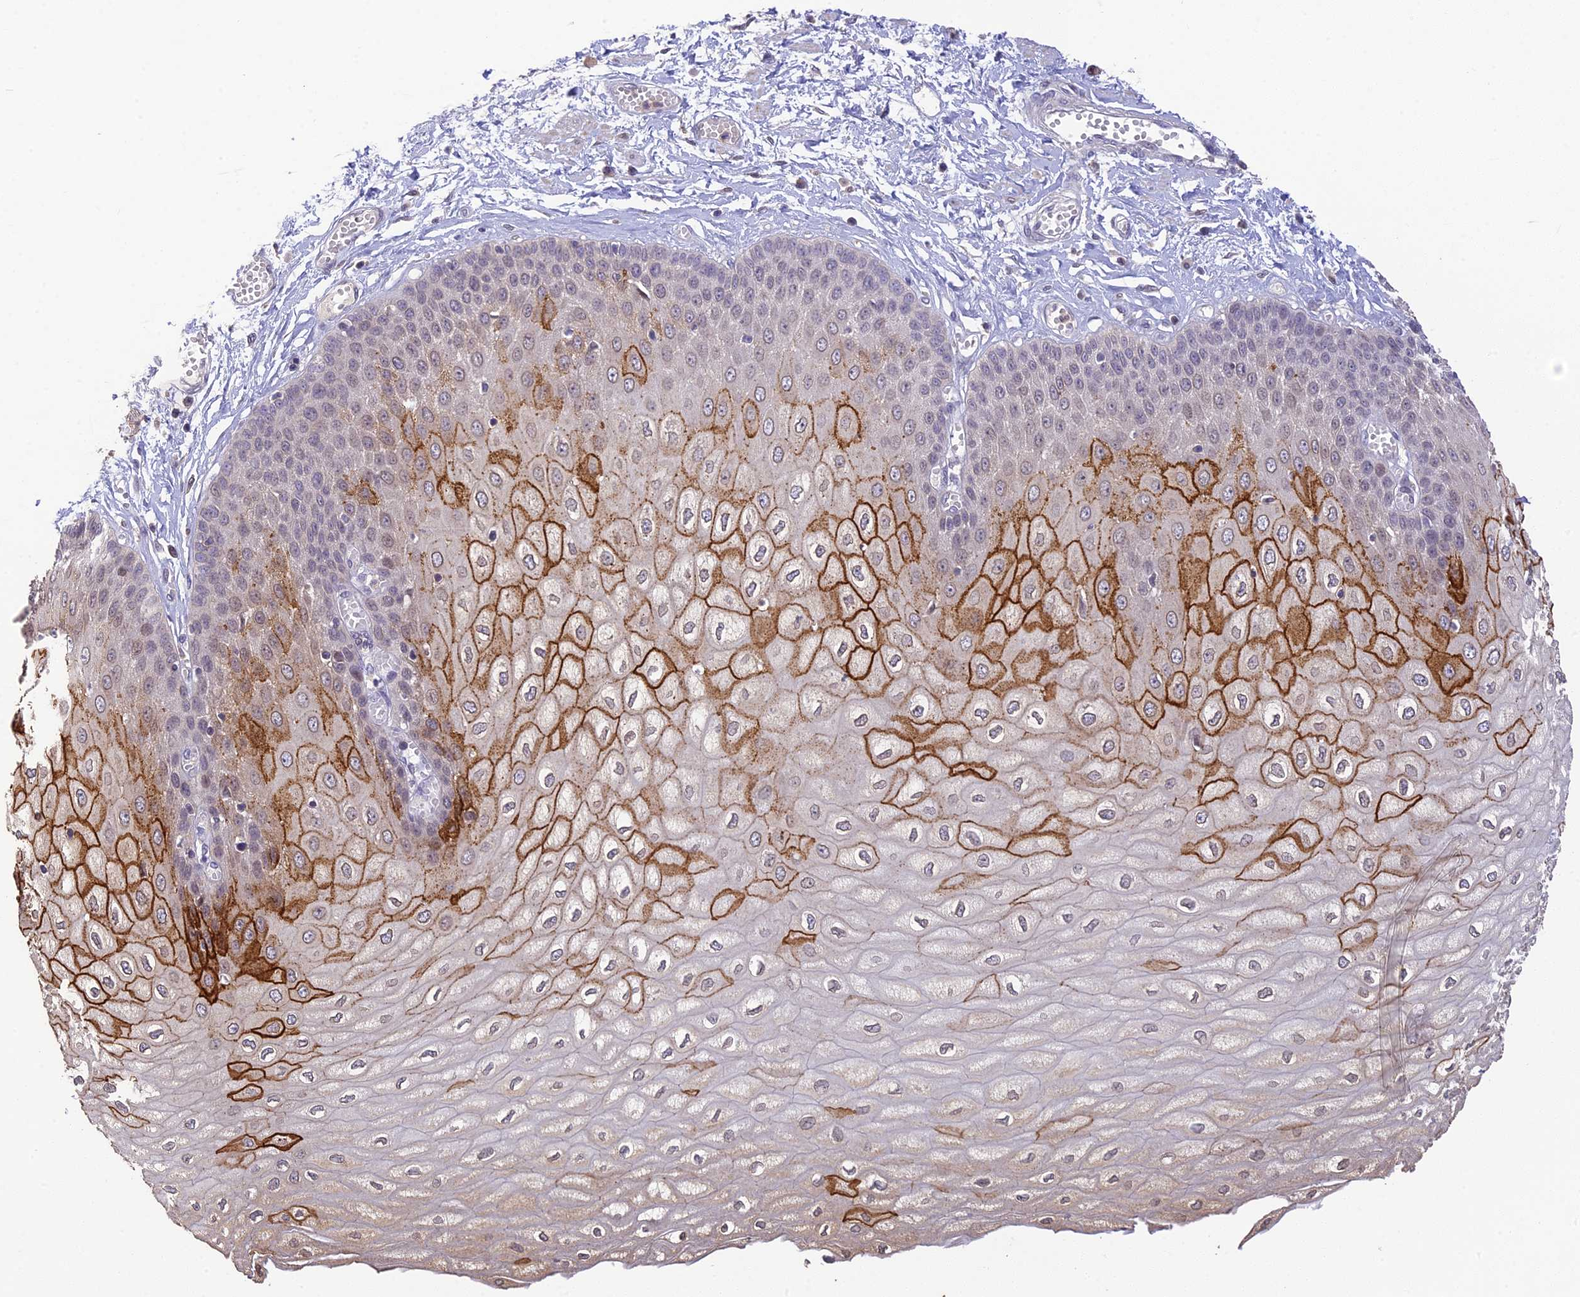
{"staining": {"intensity": "strong", "quantity": "<25%", "location": "cytoplasmic/membranous"}, "tissue": "esophagus", "cell_type": "Squamous epithelial cells", "image_type": "normal", "snomed": [{"axis": "morphology", "description": "Normal tissue, NOS"}, {"axis": "topography", "description": "Esophagus"}], "caption": "IHC photomicrograph of normal esophagus stained for a protein (brown), which reveals medium levels of strong cytoplasmic/membranous expression in approximately <25% of squamous epithelial cells.", "gene": "BMT2", "patient": {"sex": "male", "age": 60}}